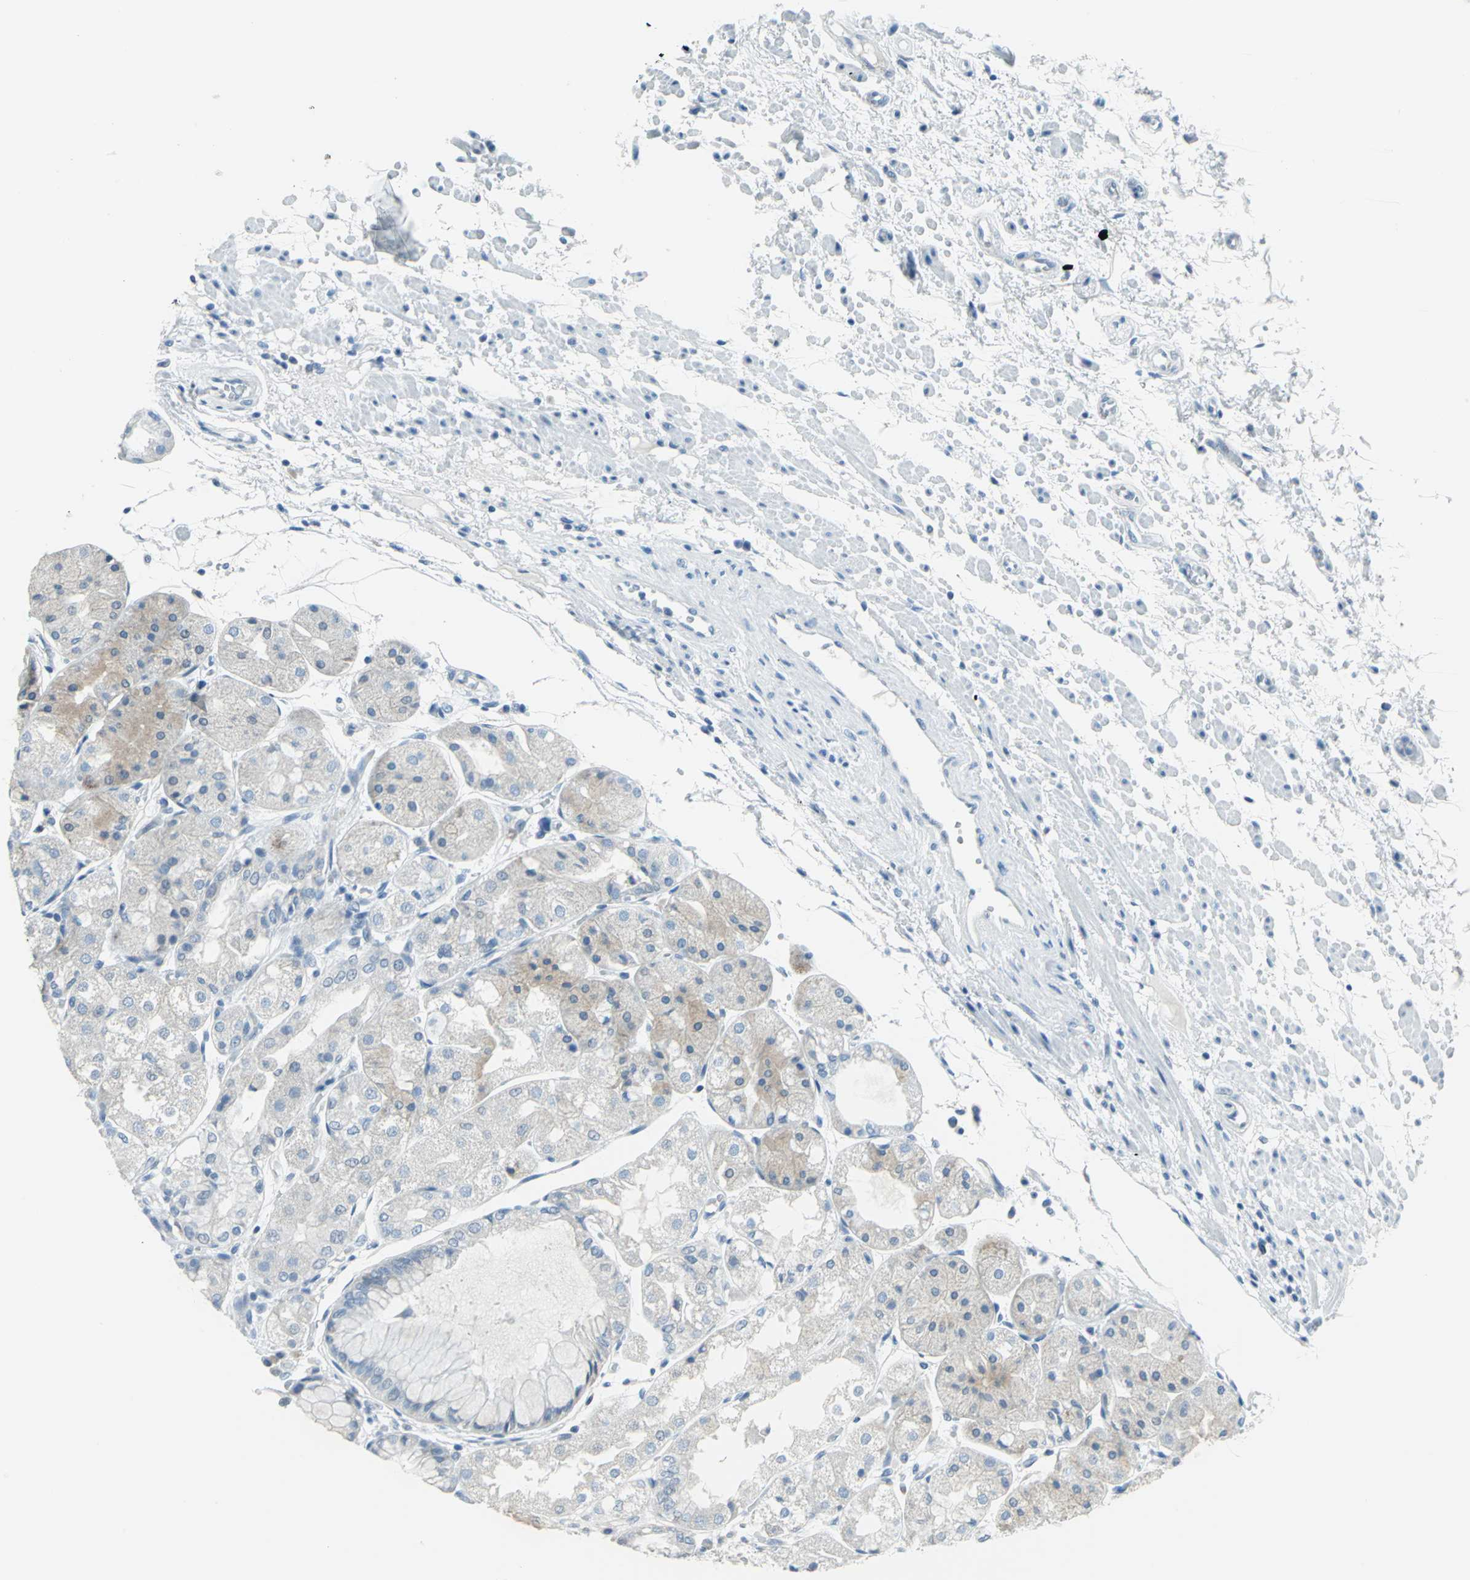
{"staining": {"intensity": "moderate", "quantity": "25%-75%", "location": "cytoplasmic/membranous"}, "tissue": "stomach", "cell_type": "Glandular cells", "image_type": "normal", "snomed": [{"axis": "morphology", "description": "Normal tissue, NOS"}, {"axis": "topography", "description": "Stomach, upper"}], "caption": "The micrograph exhibits staining of benign stomach, revealing moderate cytoplasmic/membranous protein expression (brown color) within glandular cells. The staining is performed using DAB brown chromogen to label protein expression. The nuclei are counter-stained blue using hematoxylin.", "gene": "DNAI2", "patient": {"sex": "male", "age": 72}}